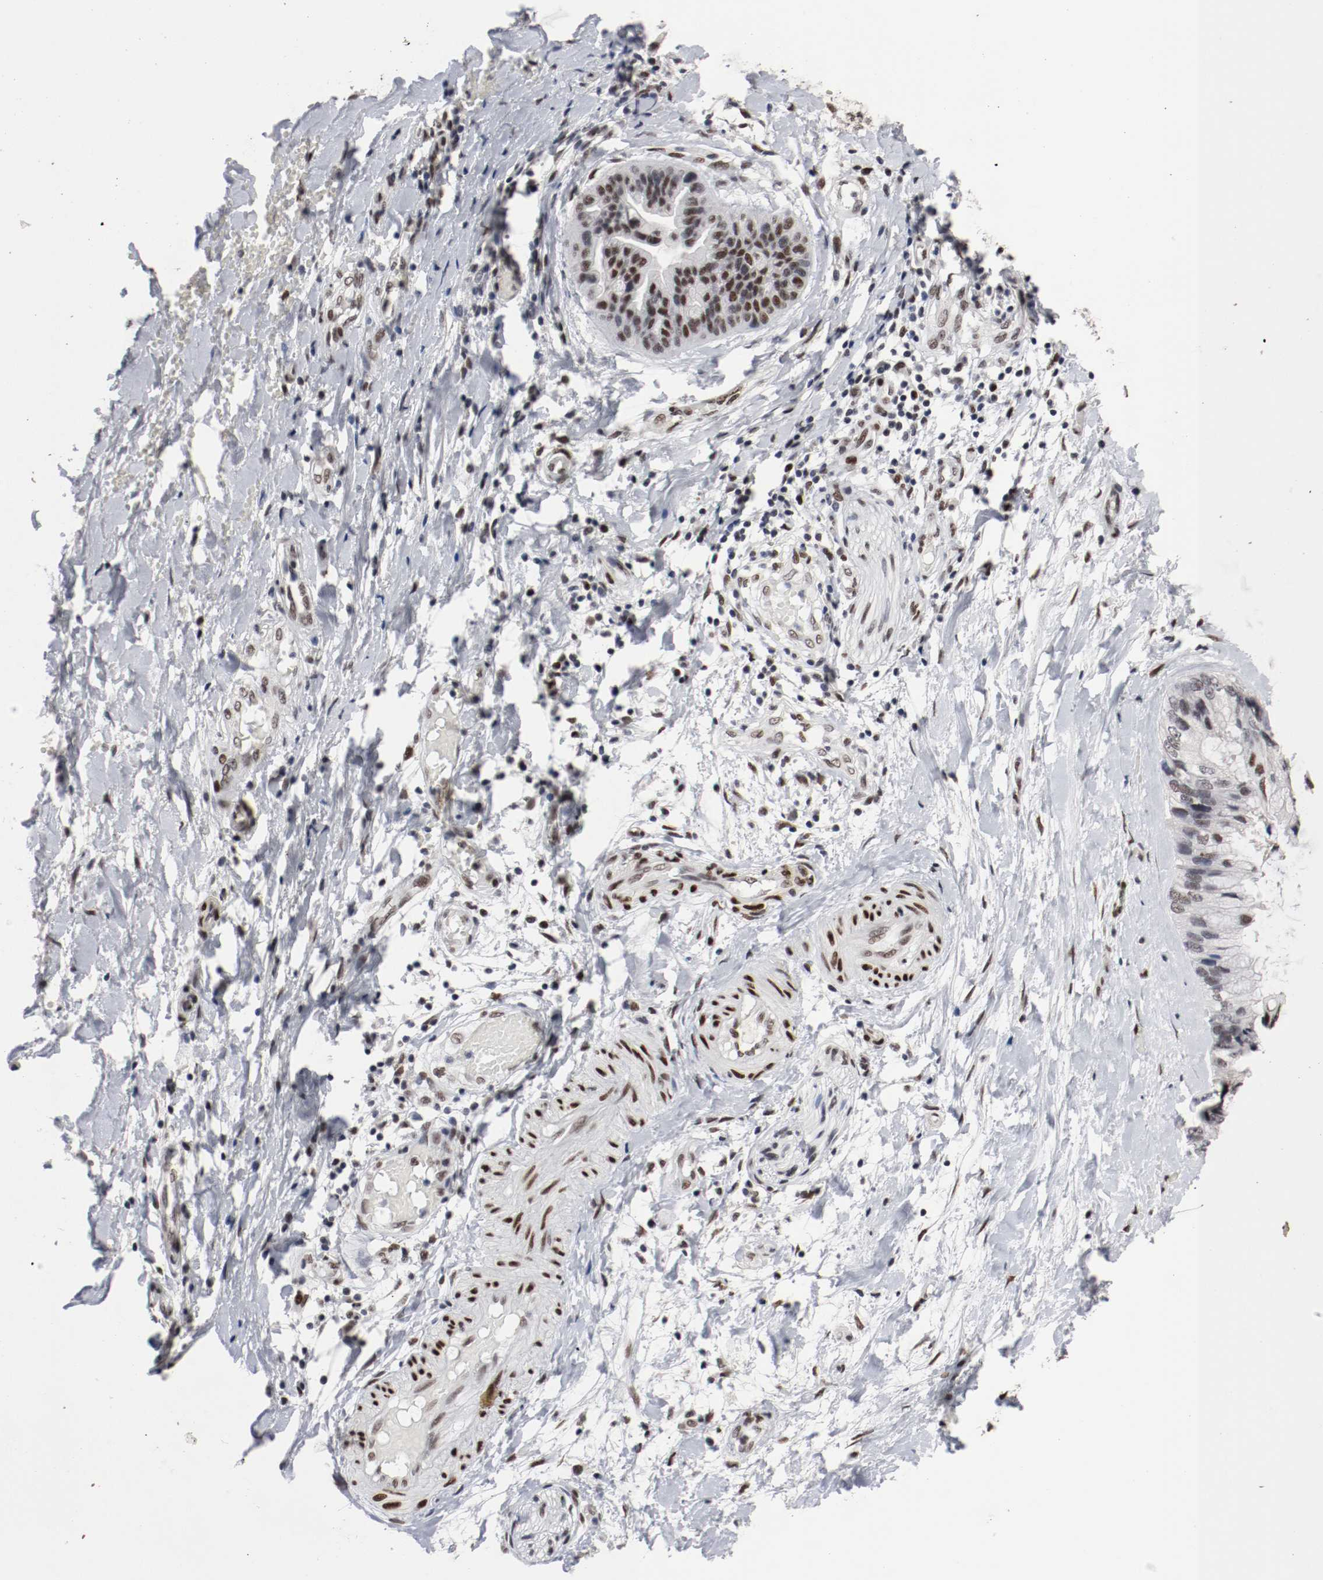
{"staining": {"intensity": "moderate", "quantity": ">75%", "location": "nuclear"}, "tissue": "ovarian cancer", "cell_type": "Tumor cells", "image_type": "cancer", "snomed": [{"axis": "morphology", "description": "Cystadenocarcinoma, mucinous, NOS"}, {"axis": "topography", "description": "Ovary"}], "caption": "This image shows immunohistochemistry (IHC) staining of human mucinous cystadenocarcinoma (ovarian), with medium moderate nuclear positivity in approximately >75% of tumor cells.", "gene": "MEF2D", "patient": {"sex": "female", "age": 39}}